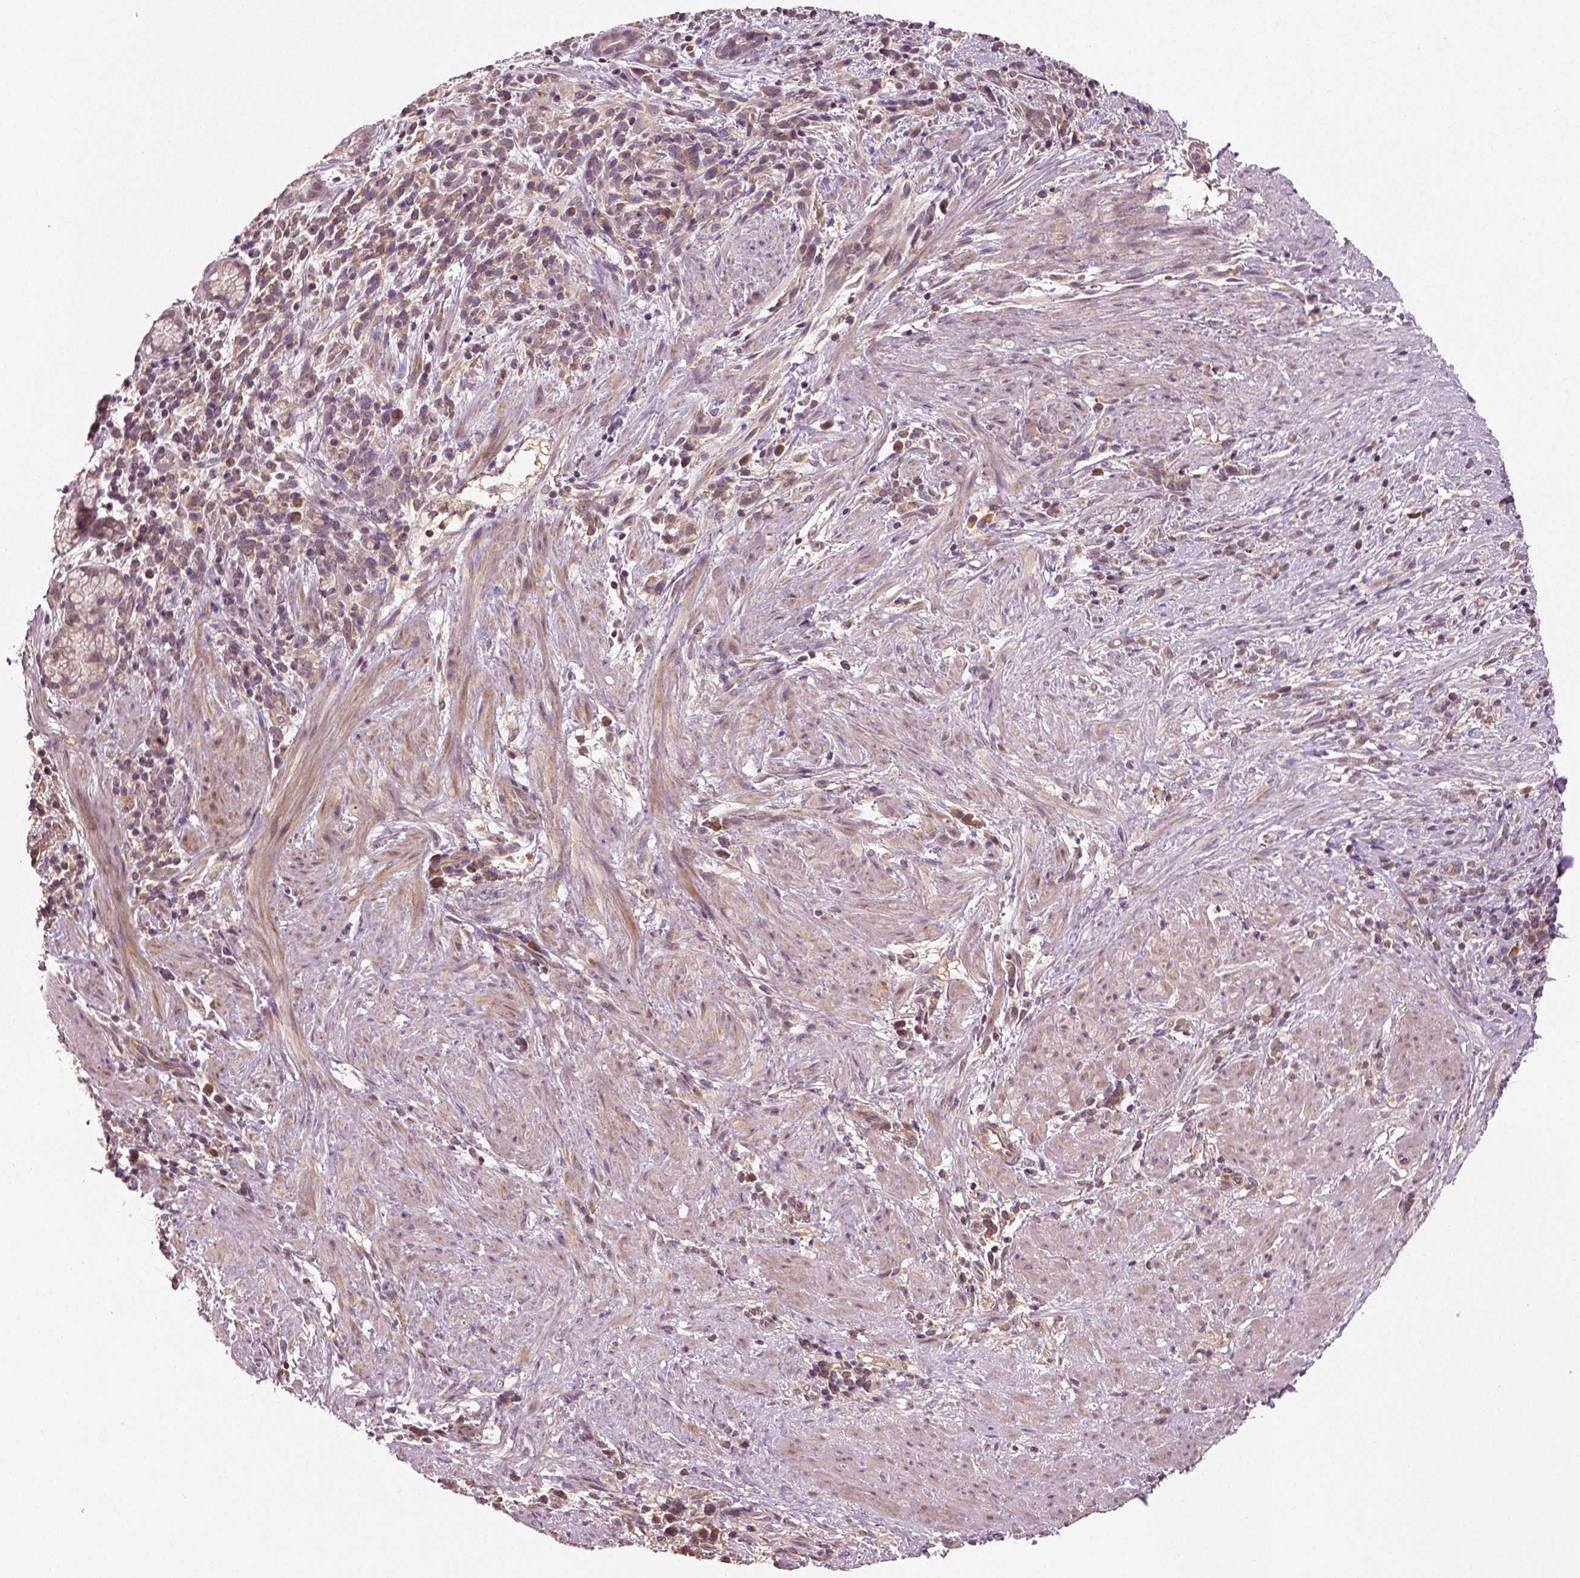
{"staining": {"intensity": "negative", "quantity": "none", "location": "none"}, "tissue": "stomach cancer", "cell_type": "Tumor cells", "image_type": "cancer", "snomed": [{"axis": "morphology", "description": "Adenocarcinoma, NOS"}, {"axis": "topography", "description": "Stomach"}], "caption": "A high-resolution image shows immunohistochemistry staining of stomach cancer (adenocarcinoma), which exhibits no significant expression in tumor cells.", "gene": "ERV3-1", "patient": {"sex": "female", "age": 57}}